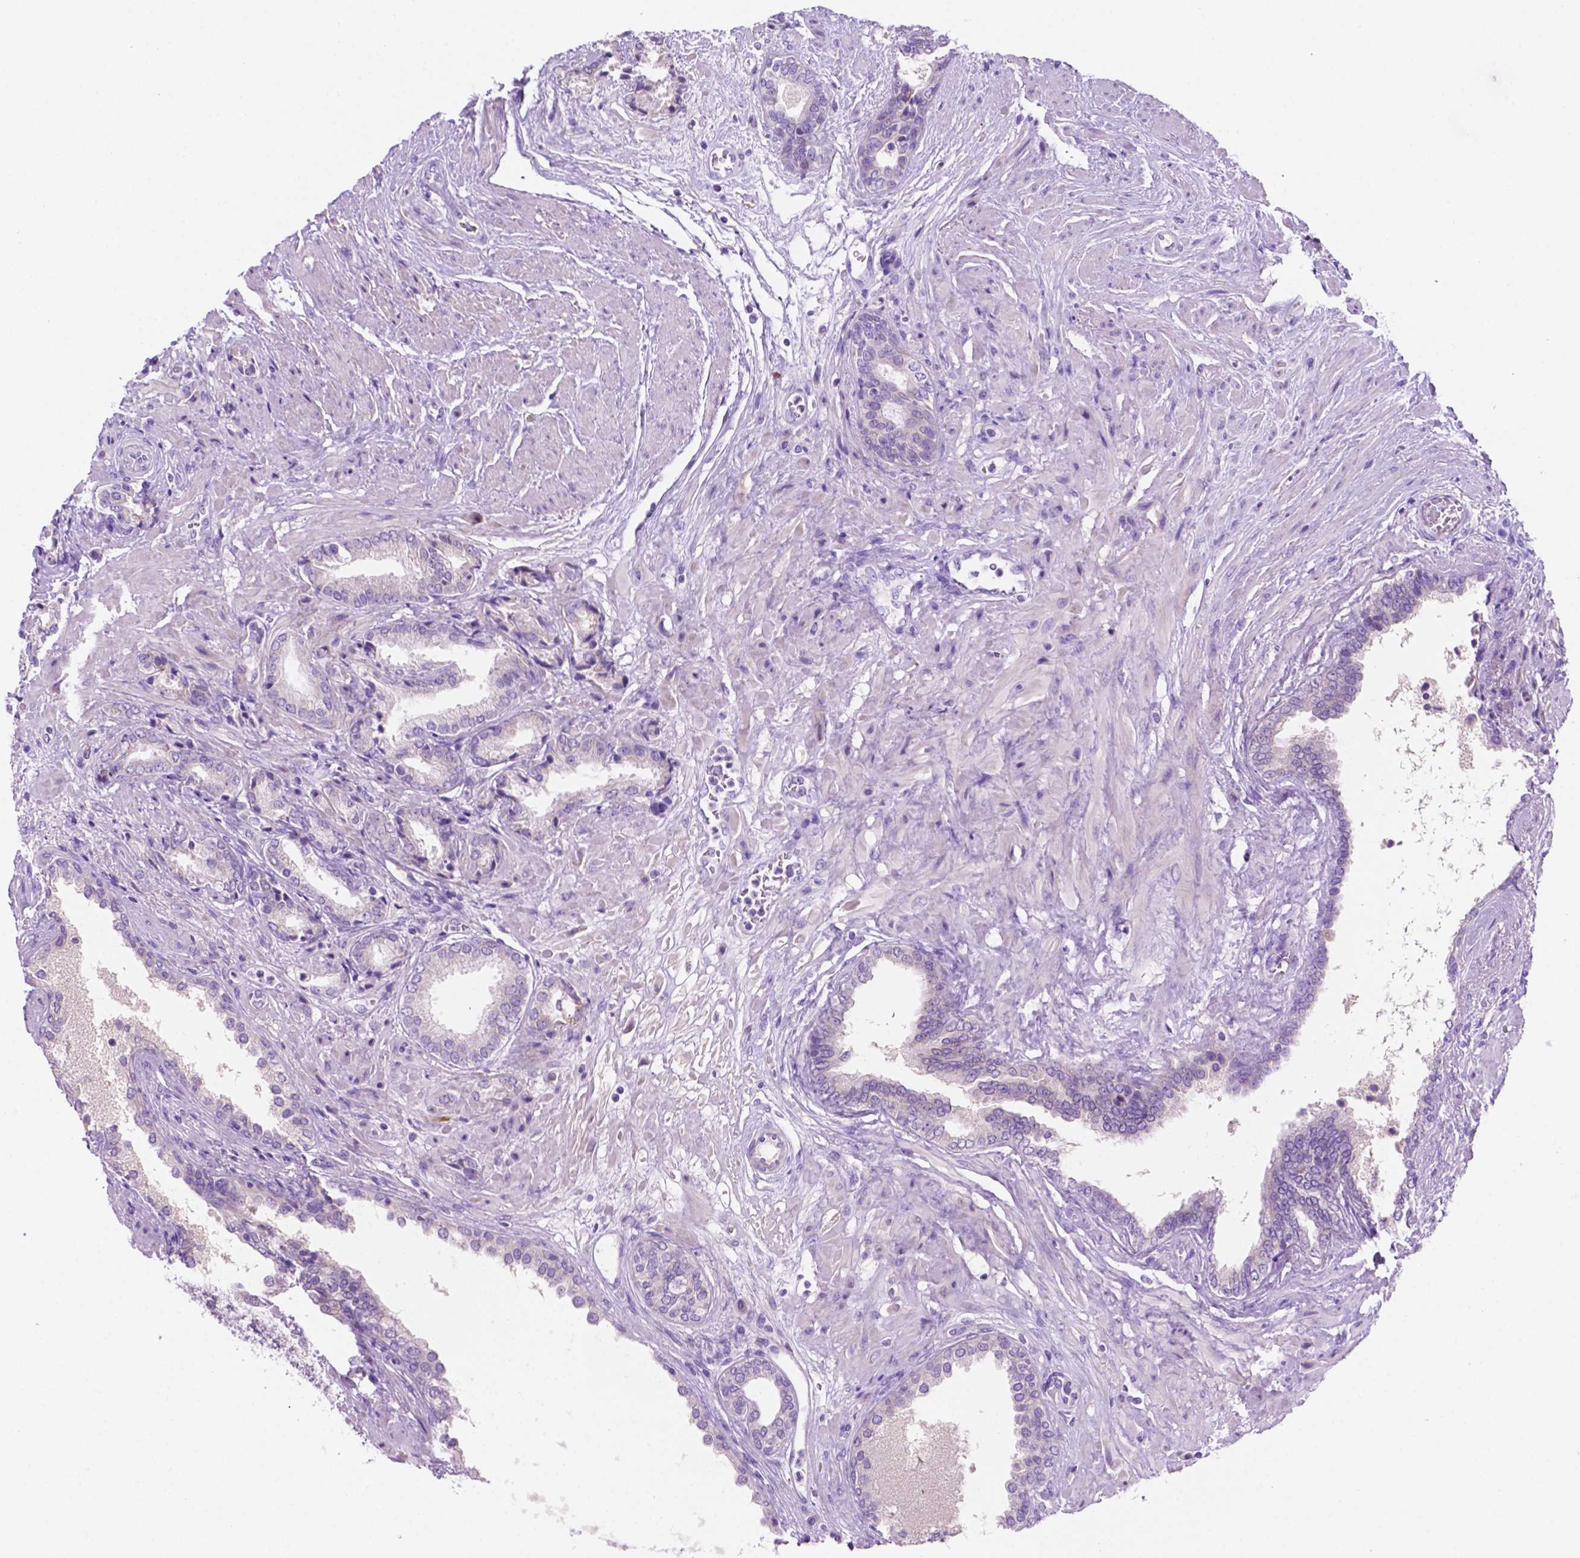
{"staining": {"intensity": "negative", "quantity": "none", "location": "none"}, "tissue": "prostate cancer", "cell_type": "Tumor cells", "image_type": "cancer", "snomed": [{"axis": "morphology", "description": "Adenocarcinoma, High grade"}, {"axis": "topography", "description": "Prostate"}], "caption": "A photomicrograph of high-grade adenocarcinoma (prostate) stained for a protein shows no brown staining in tumor cells.", "gene": "CEACAM7", "patient": {"sex": "male", "age": 56}}